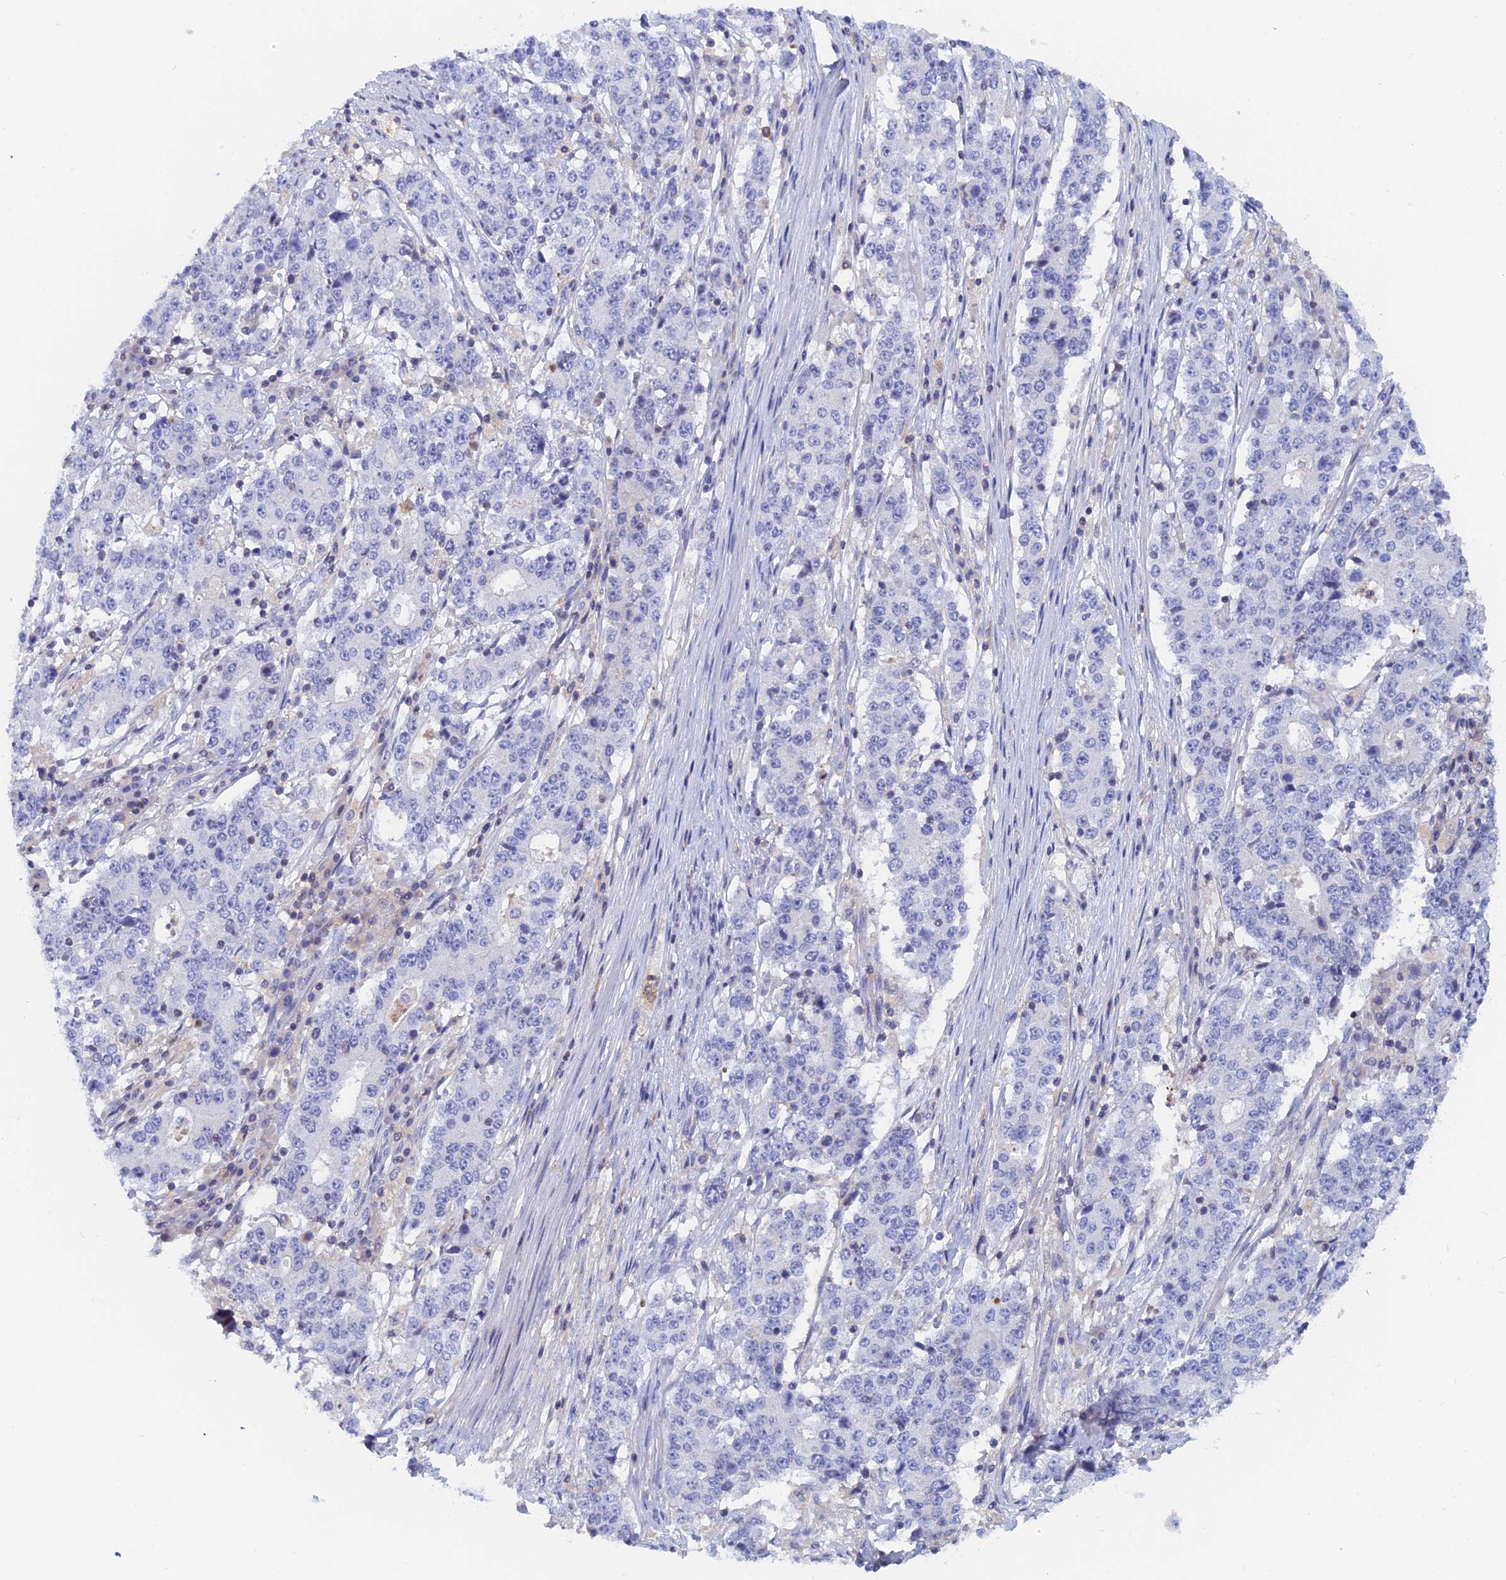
{"staining": {"intensity": "negative", "quantity": "none", "location": "none"}, "tissue": "stomach cancer", "cell_type": "Tumor cells", "image_type": "cancer", "snomed": [{"axis": "morphology", "description": "Adenocarcinoma, NOS"}, {"axis": "topography", "description": "Stomach"}], "caption": "This is an immunohistochemistry histopathology image of stomach cancer (adenocarcinoma). There is no expression in tumor cells.", "gene": "ACP7", "patient": {"sex": "male", "age": 59}}